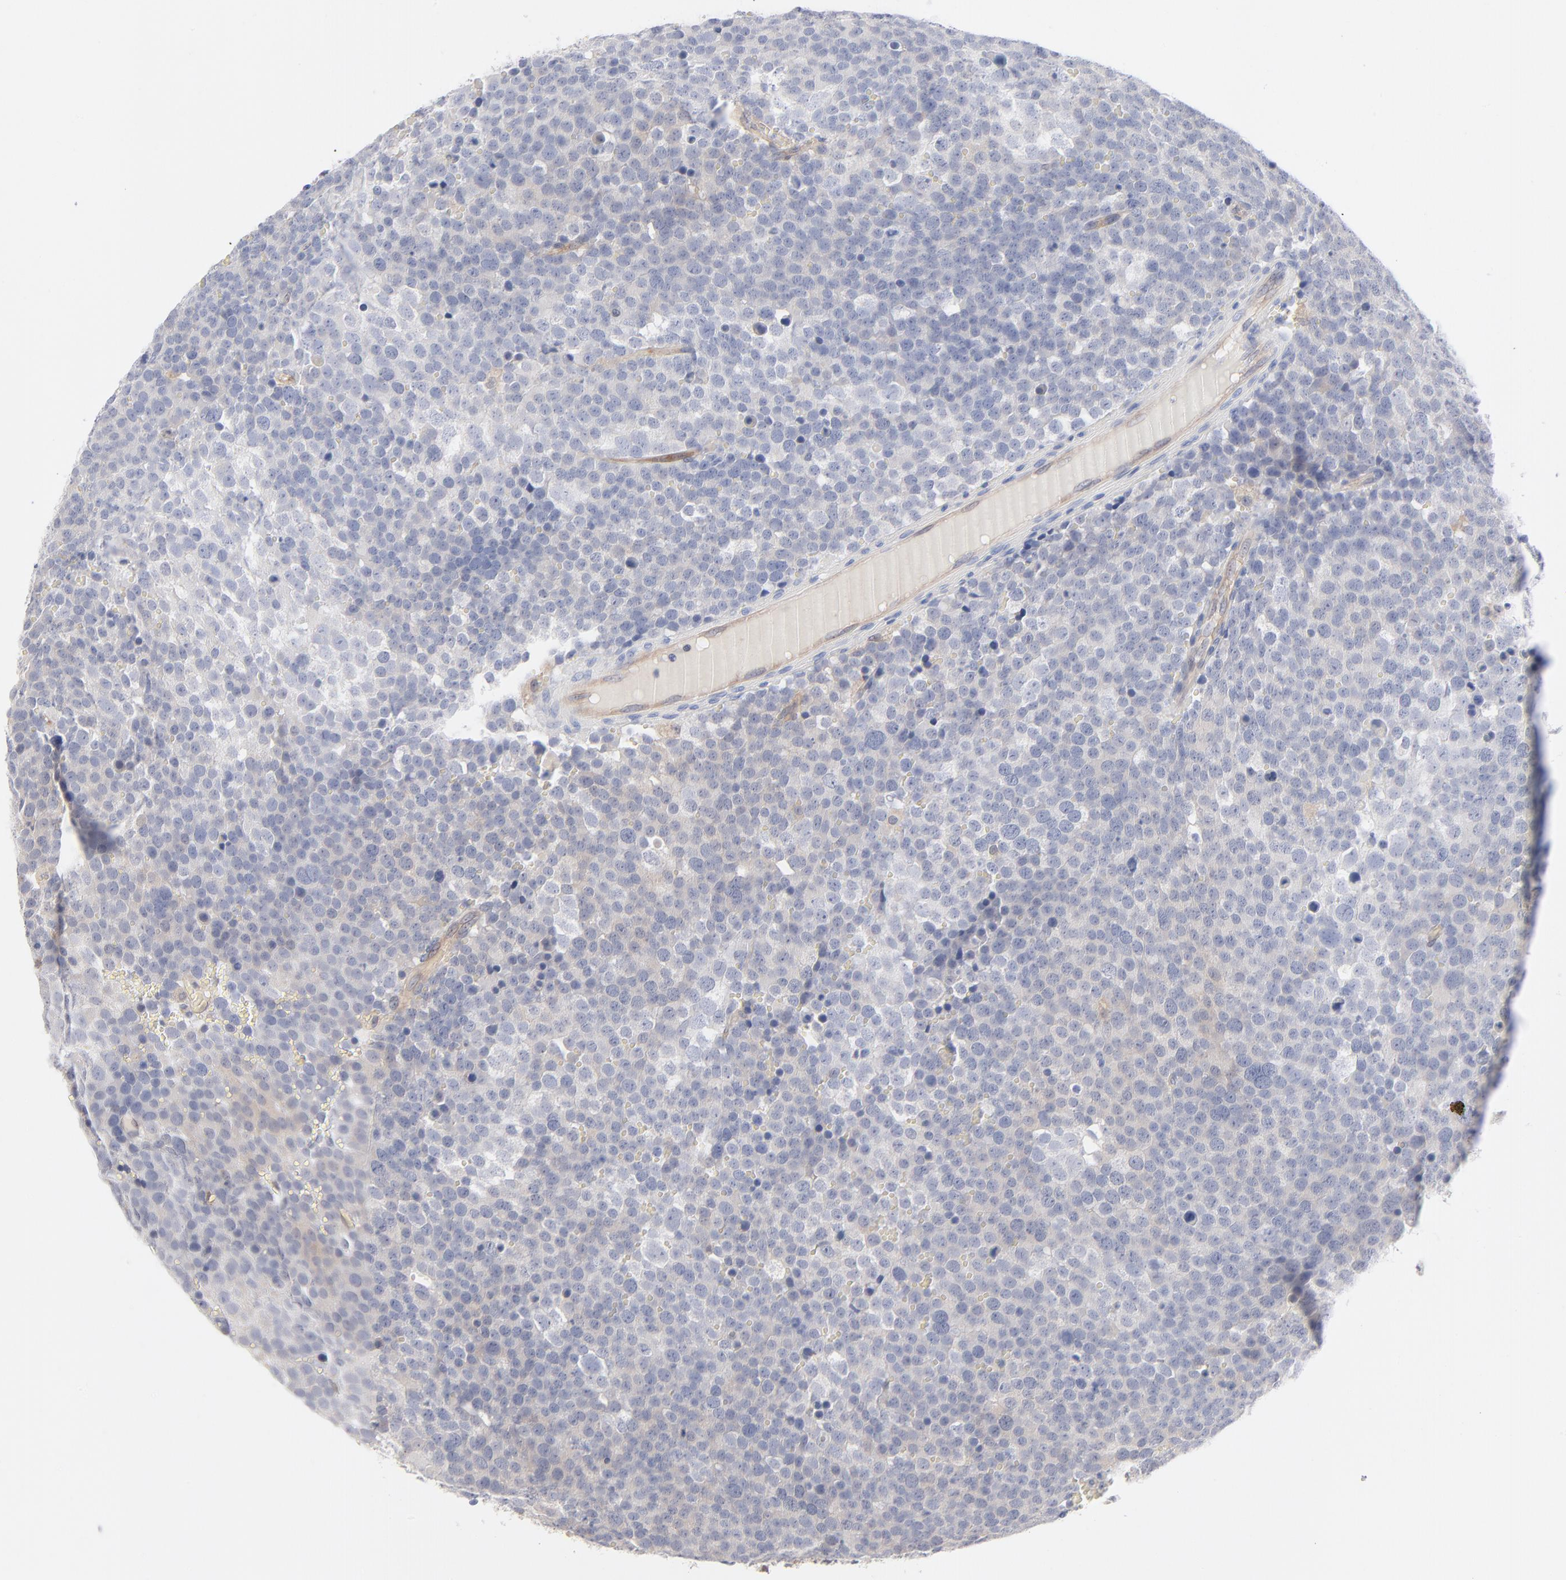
{"staining": {"intensity": "negative", "quantity": "none", "location": "none"}, "tissue": "testis cancer", "cell_type": "Tumor cells", "image_type": "cancer", "snomed": [{"axis": "morphology", "description": "Seminoma, NOS"}, {"axis": "topography", "description": "Testis"}], "caption": "There is no significant expression in tumor cells of testis cancer (seminoma). The staining is performed using DAB (3,3'-diaminobenzidine) brown chromogen with nuclei counter-stained in using hematoxylin.", "gene": "ARRB1", "patient": {"sex": "male", "age": 71}}